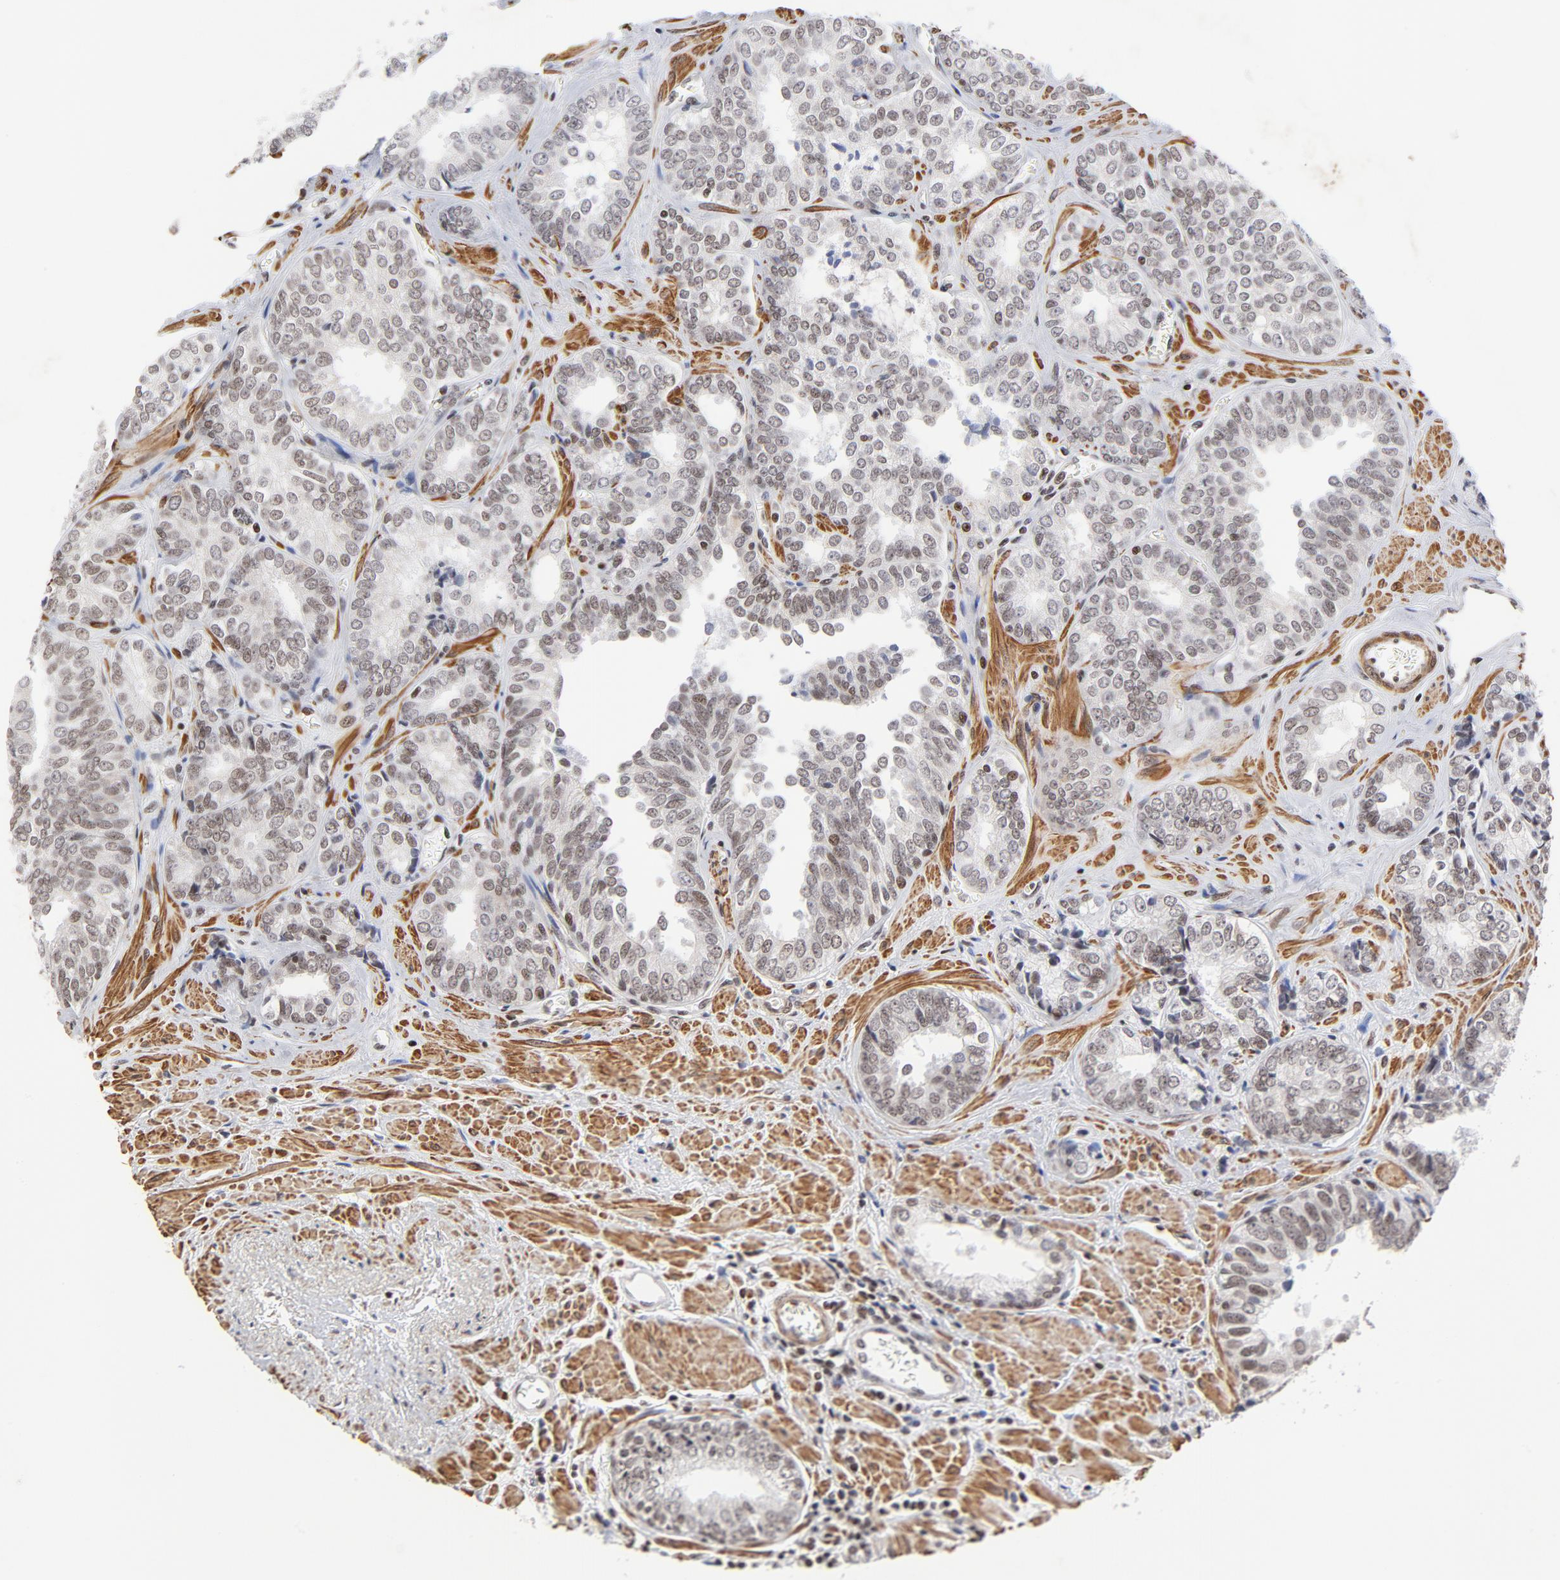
{"staining": {"intensity": "moderate", "quantity": "25%-75%", "location": "nuclear"}, "tissue": "prostate cancer", "cell_type": "Tumor cells", "image_type": "cancer", "snomed": [{"axis": "morphology", "description": "Adenocarcinoma, High grade"}, {"axis": "topography", "description": "Prostate"}], "caption": "This is a histology image of immunohistochemistry (IHC) staining of prostate cancer, which shows moderate staining in the nuclear of tumor cells.", "gene": "CTCF", "patient": {"sex": "male", "age": 67}}